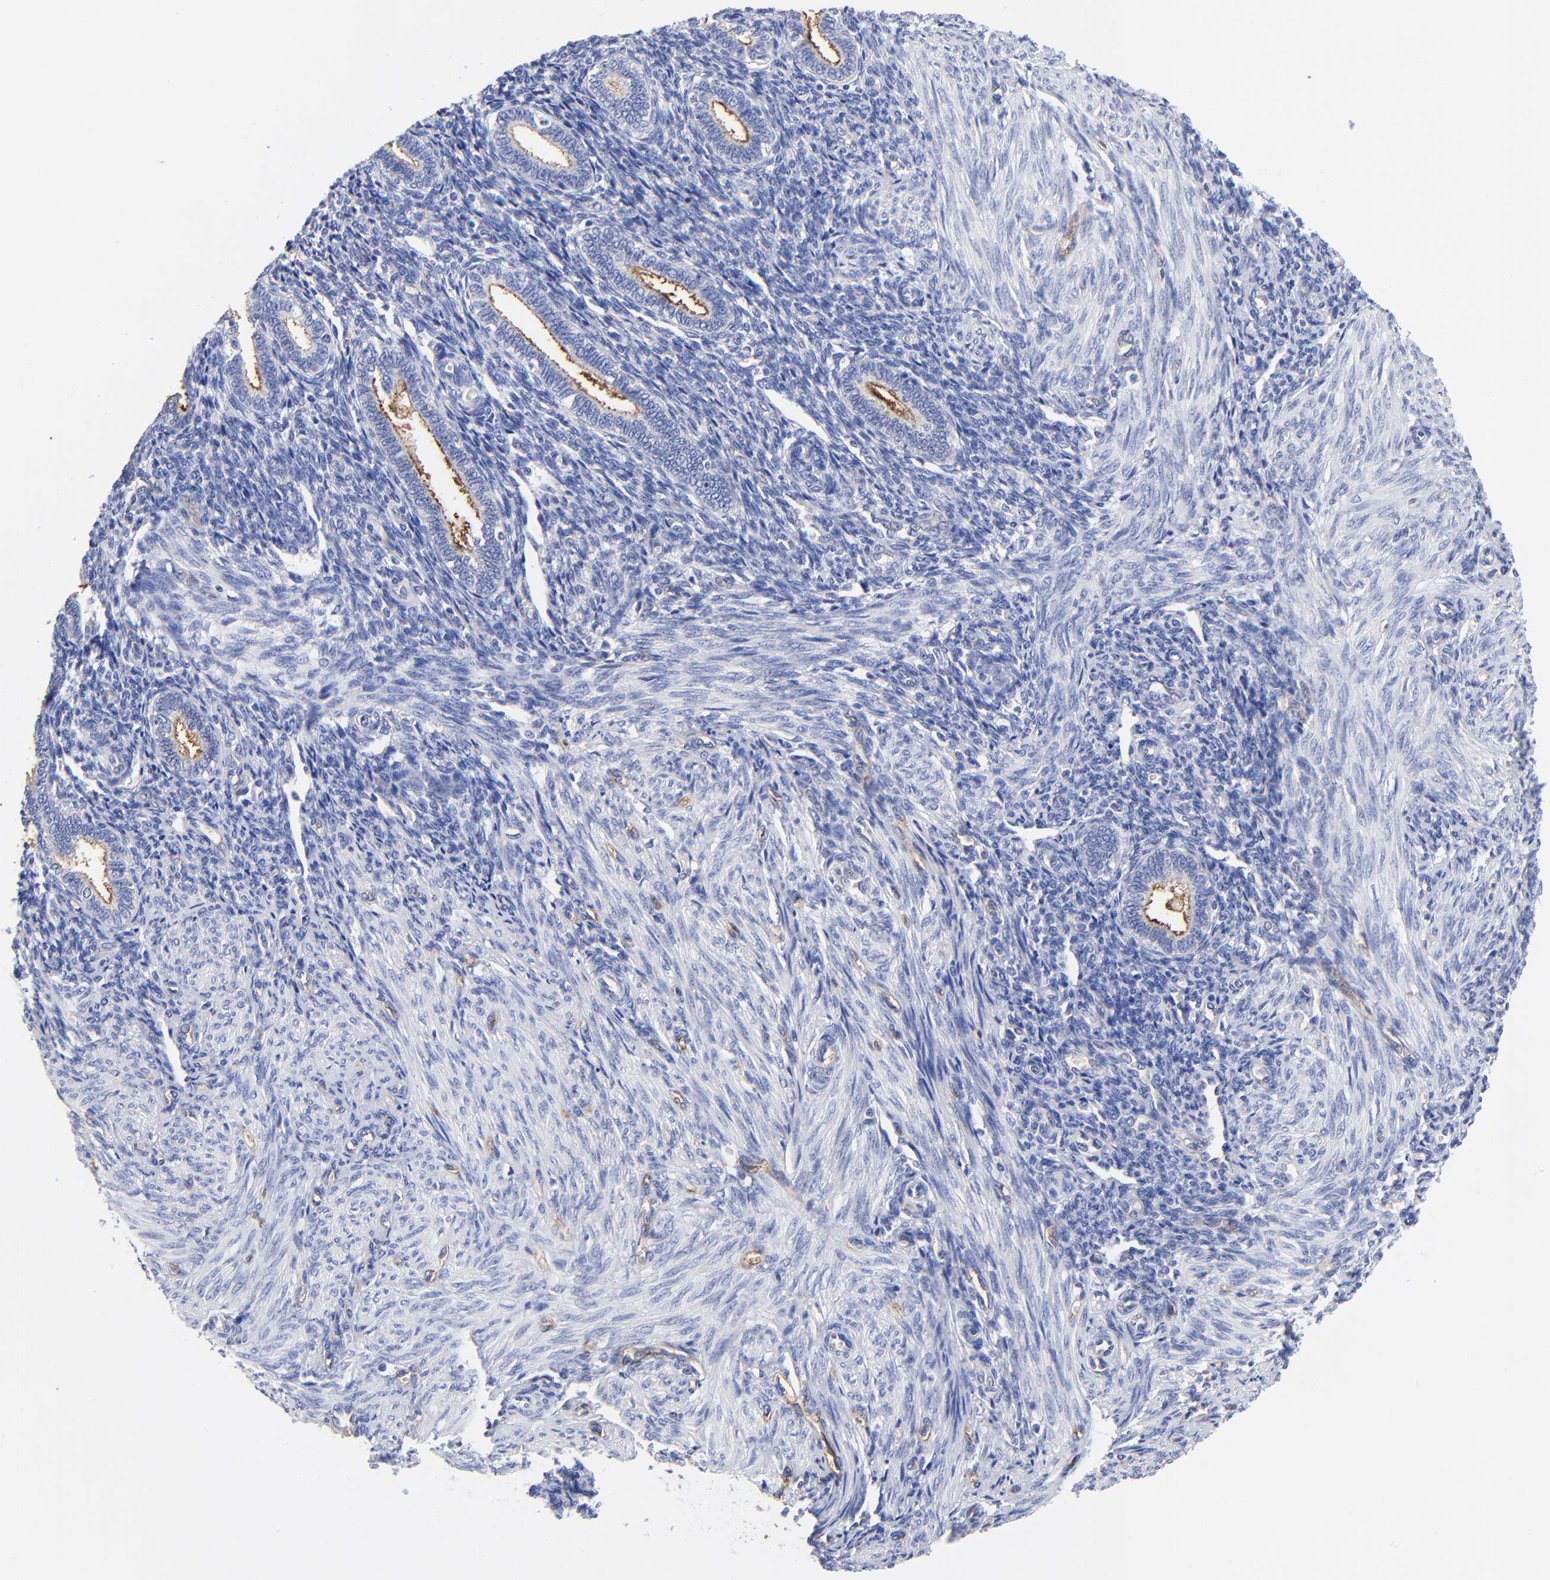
{"staining": {"intensity": "negative", "quantity": "none", "location": "none"}, "tissue": "endometrium", "cell_type": "Cells in endometrial stroma", "image_type": "normal", "snomed": [{"axis": "morphology", "description": "Normal tissue, NOS"}, {"axis": "topography", "description": "Endometrium"}], "caption": "Endometrium was stained to show a protein in brown. There is no significant staining in cells in endometrial stroma.", "gene": "SLC44A2", "patient": {"sex": "female", "age": 27}}